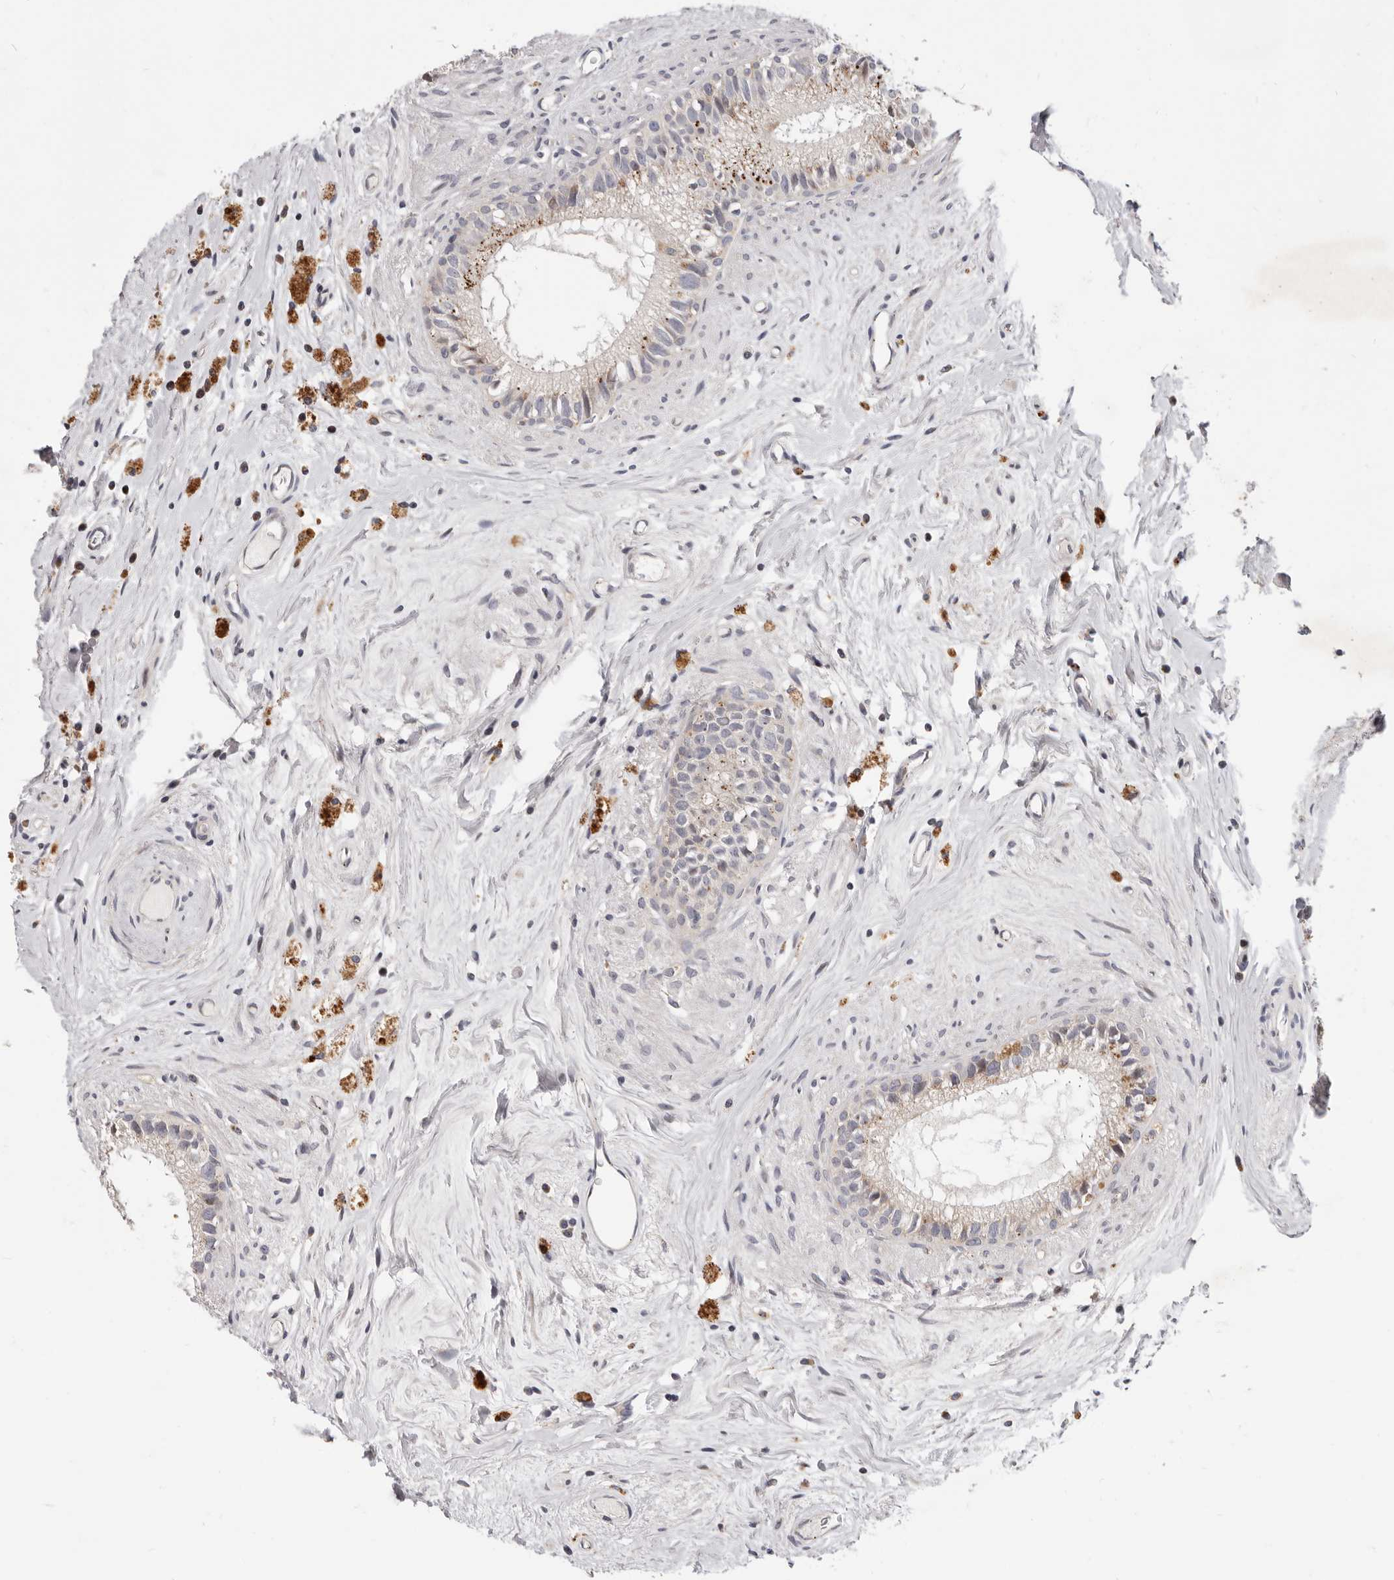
{"staining": {"intensity": "weak", "quantity": "25%-75%", "location": "cytoplasmic/membranous"}, "tissue": "epididymis", "cell_type": "Glandular cells", "image_type": "normal", "snomed": [{"axis": "morphology", "description": "Normal tissue, NOS"}, {"axis": "topography", "description": "Epididymis"}], "caption": "Benign epididymis demonstrates weak cytoplasmic/membranous expression in approximately 25%-75% of glandular cells, visualized by immunohistochemistry. (Stains: DAB (3,3'-diaminobenzidine) in brown, nuclei in blue, Microscopy: brightfield microscopy at high magnification).", "gene": "TOR3A", "patient": {"sex": "male", "age": 80}}